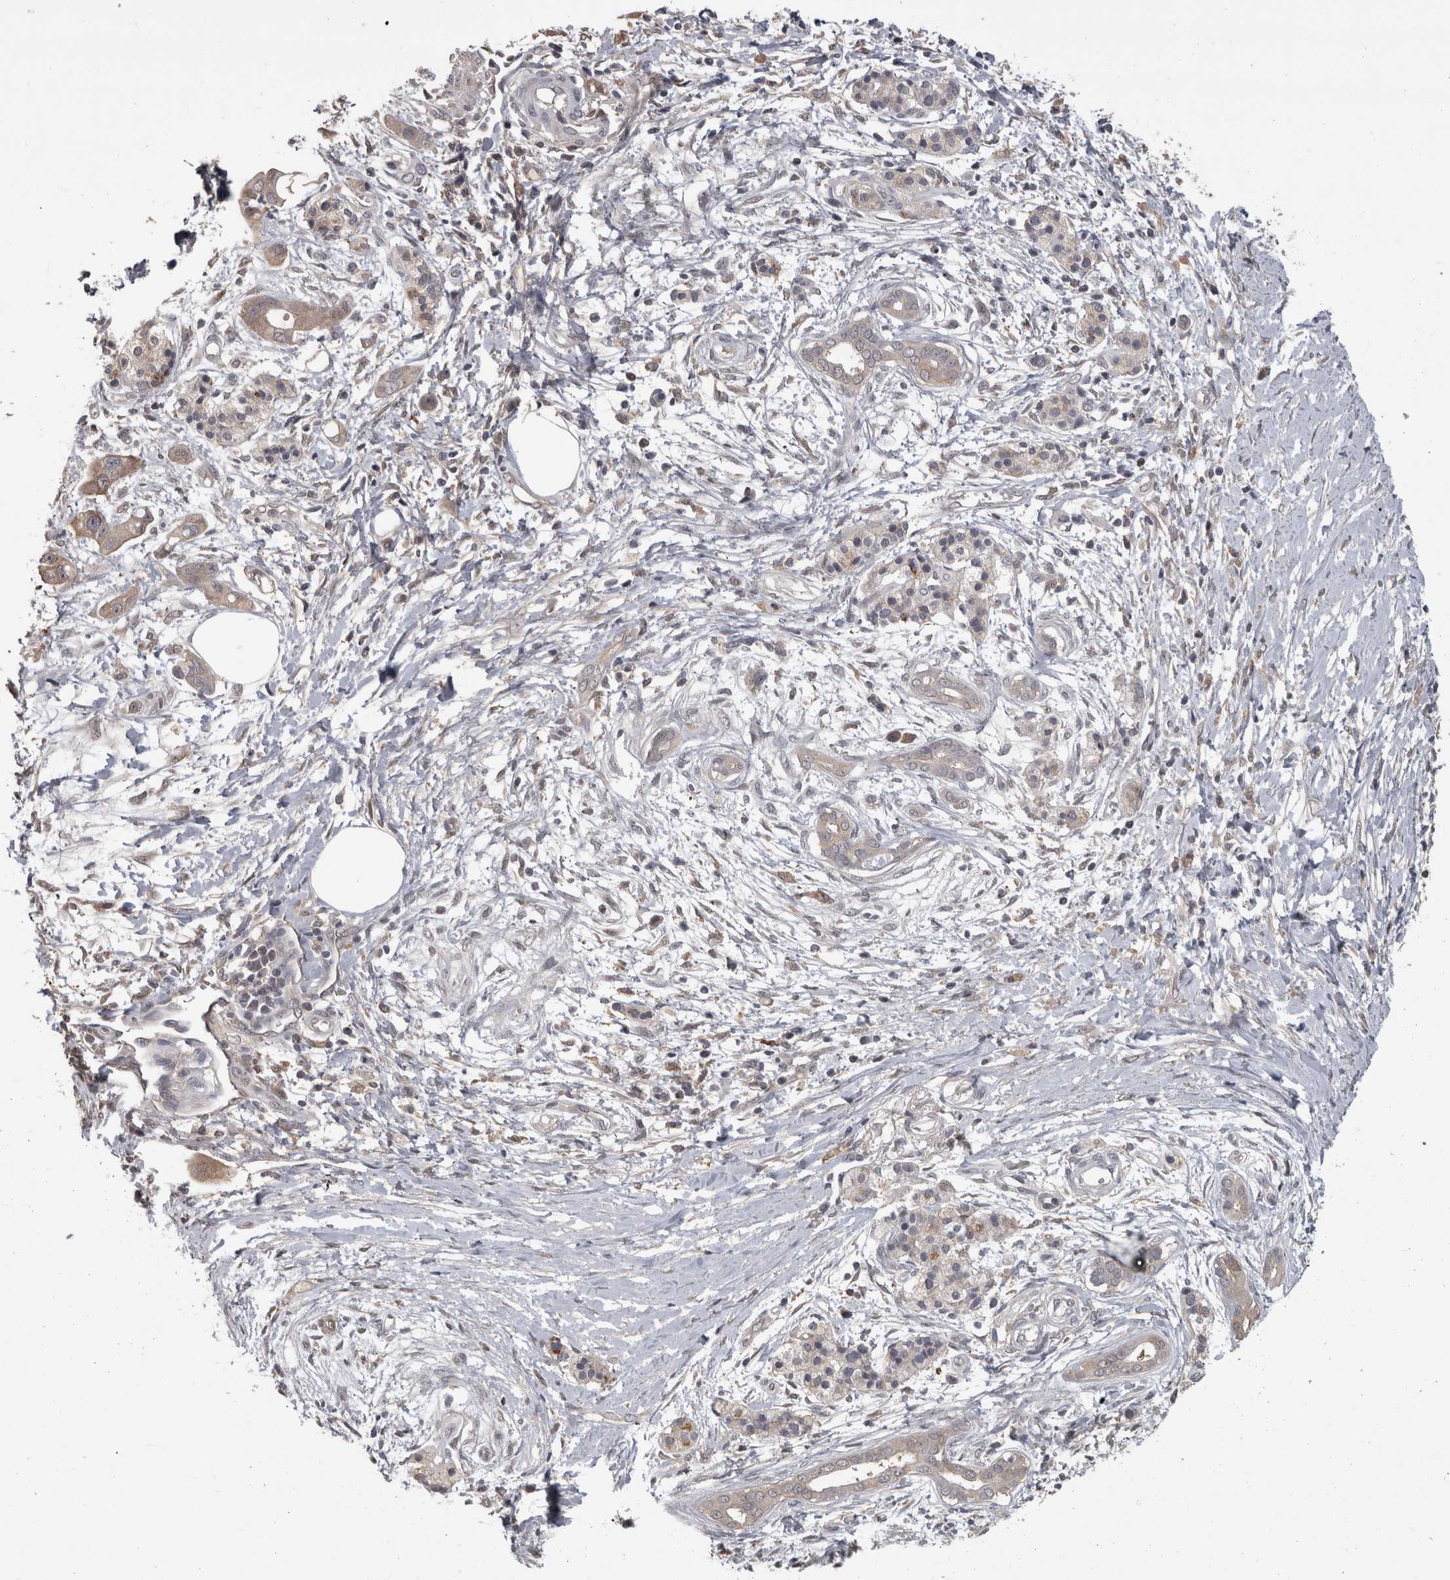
{"staining": {"intensity": "weak", "quantity": "25%-75%", "location": "cytoplasmic/membranous"}, "tissue": "pancreatic cancer", "cell_type": "Tumor cells", "image_type": "cancer", "snomed": [{"axis": "morphology", "description": "Adenocarcinoma, NOS"}, {"axis": "topography", "description": "Pancreas"}], "caption": "Immunohistochemical staining of pancreatic adenocarcinoma displays low levels of weak cytoplasmic/membranous protein expression in approximately 25%-75% of tumor cells. (DAB (3,3'-diaminobenzidine) IHC, brown staining for protein, blue staining for nuclei).", "gene": "APRT", "patient": {"sex": "male", "age": 59}}